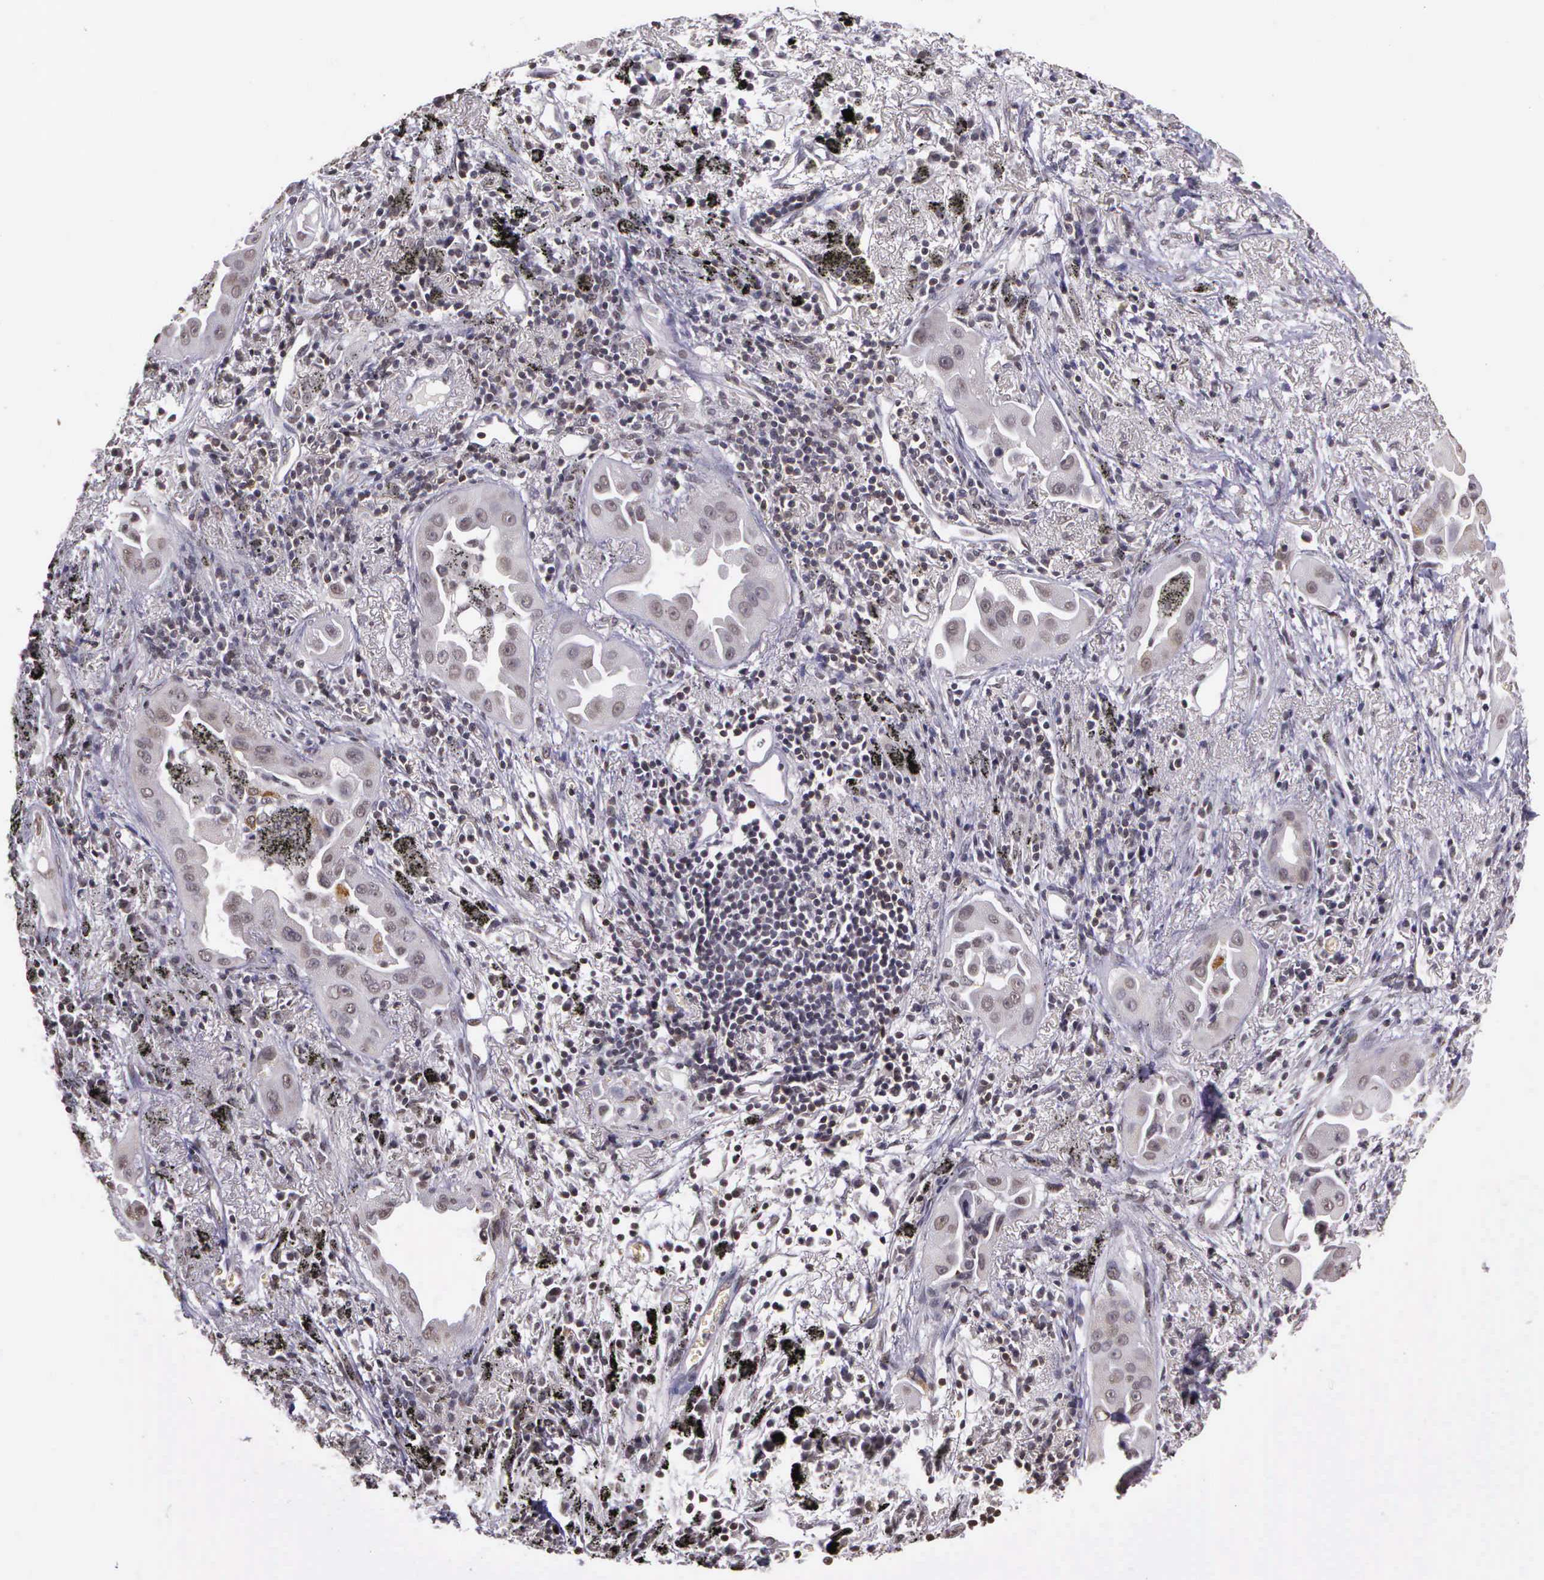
{"staining": {"intensity": "negative", "quantity": "none", "location": "none"}, "tissue": "lung cancer", "cell_type": "Tumor cells", "image_type": "cancer", "snomed": [{"axis": "morphology", "description": "Adenocarcinoma, NOS"}, {"axis": "topography", "description": "Lung"}], "caption": "Lung cancer was stained to show a protein in brown. There is no significant expression in tumor cells.", "gene": "ARMCX5", "patient": {"sex": "male", "age": 68}}